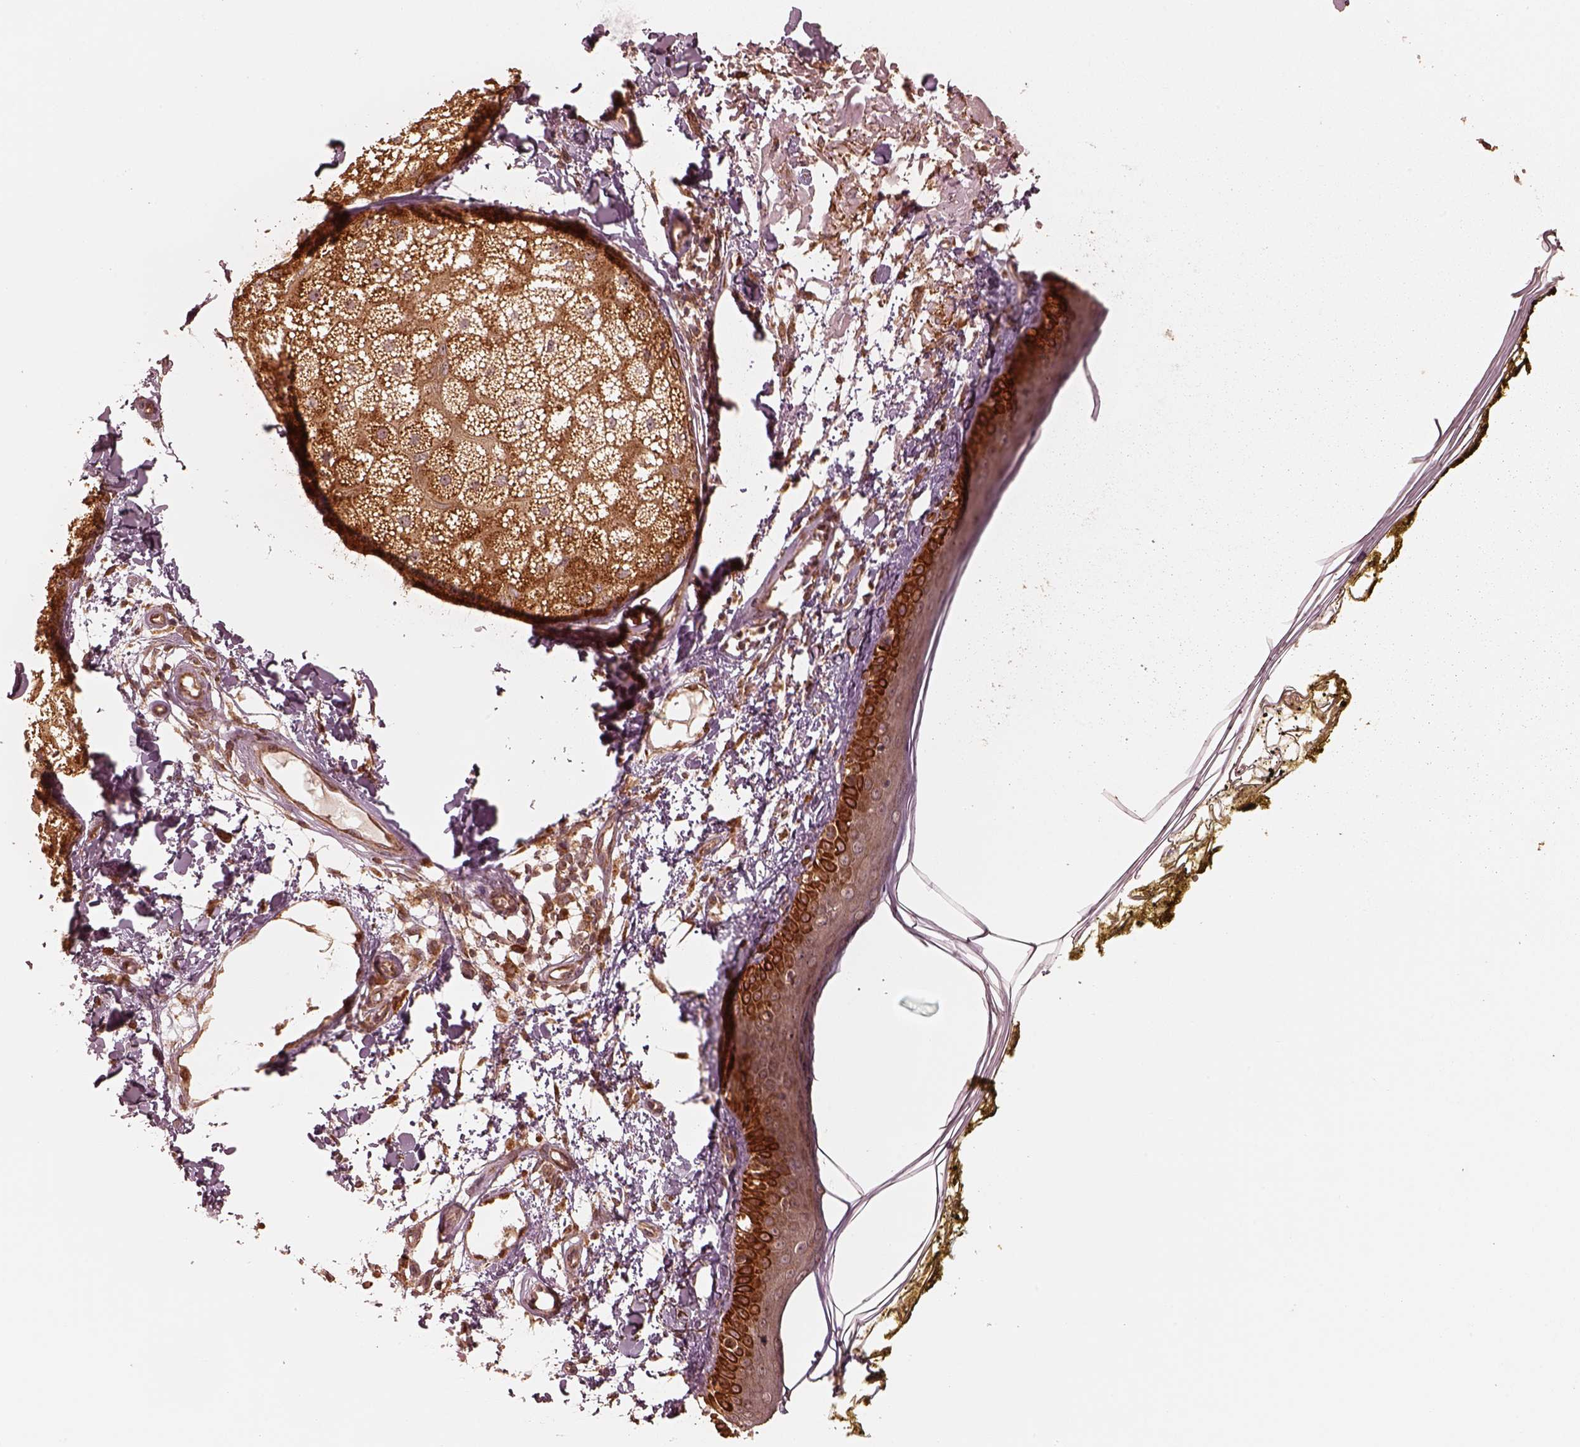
{"staining": {"intensity": "strong", "quantity": ">75%", "location": "cytoplasmic/membranous"}, "tissue": "skin", "cell_type": "Fibroblasts", "image_type": "normal", "snomed": [{"axis": "morphology", "description": "Normal tissue, NOS"}, {"axis": "topography", "description": "Skin"}], "caption": "A brown stain highlights strong cytoplasmic/membranous positivity of a protein in fibroblasts of unremarkable human skin.", "gene": "DNAJC25", "patient": {"sex": "male", "age": 76}}